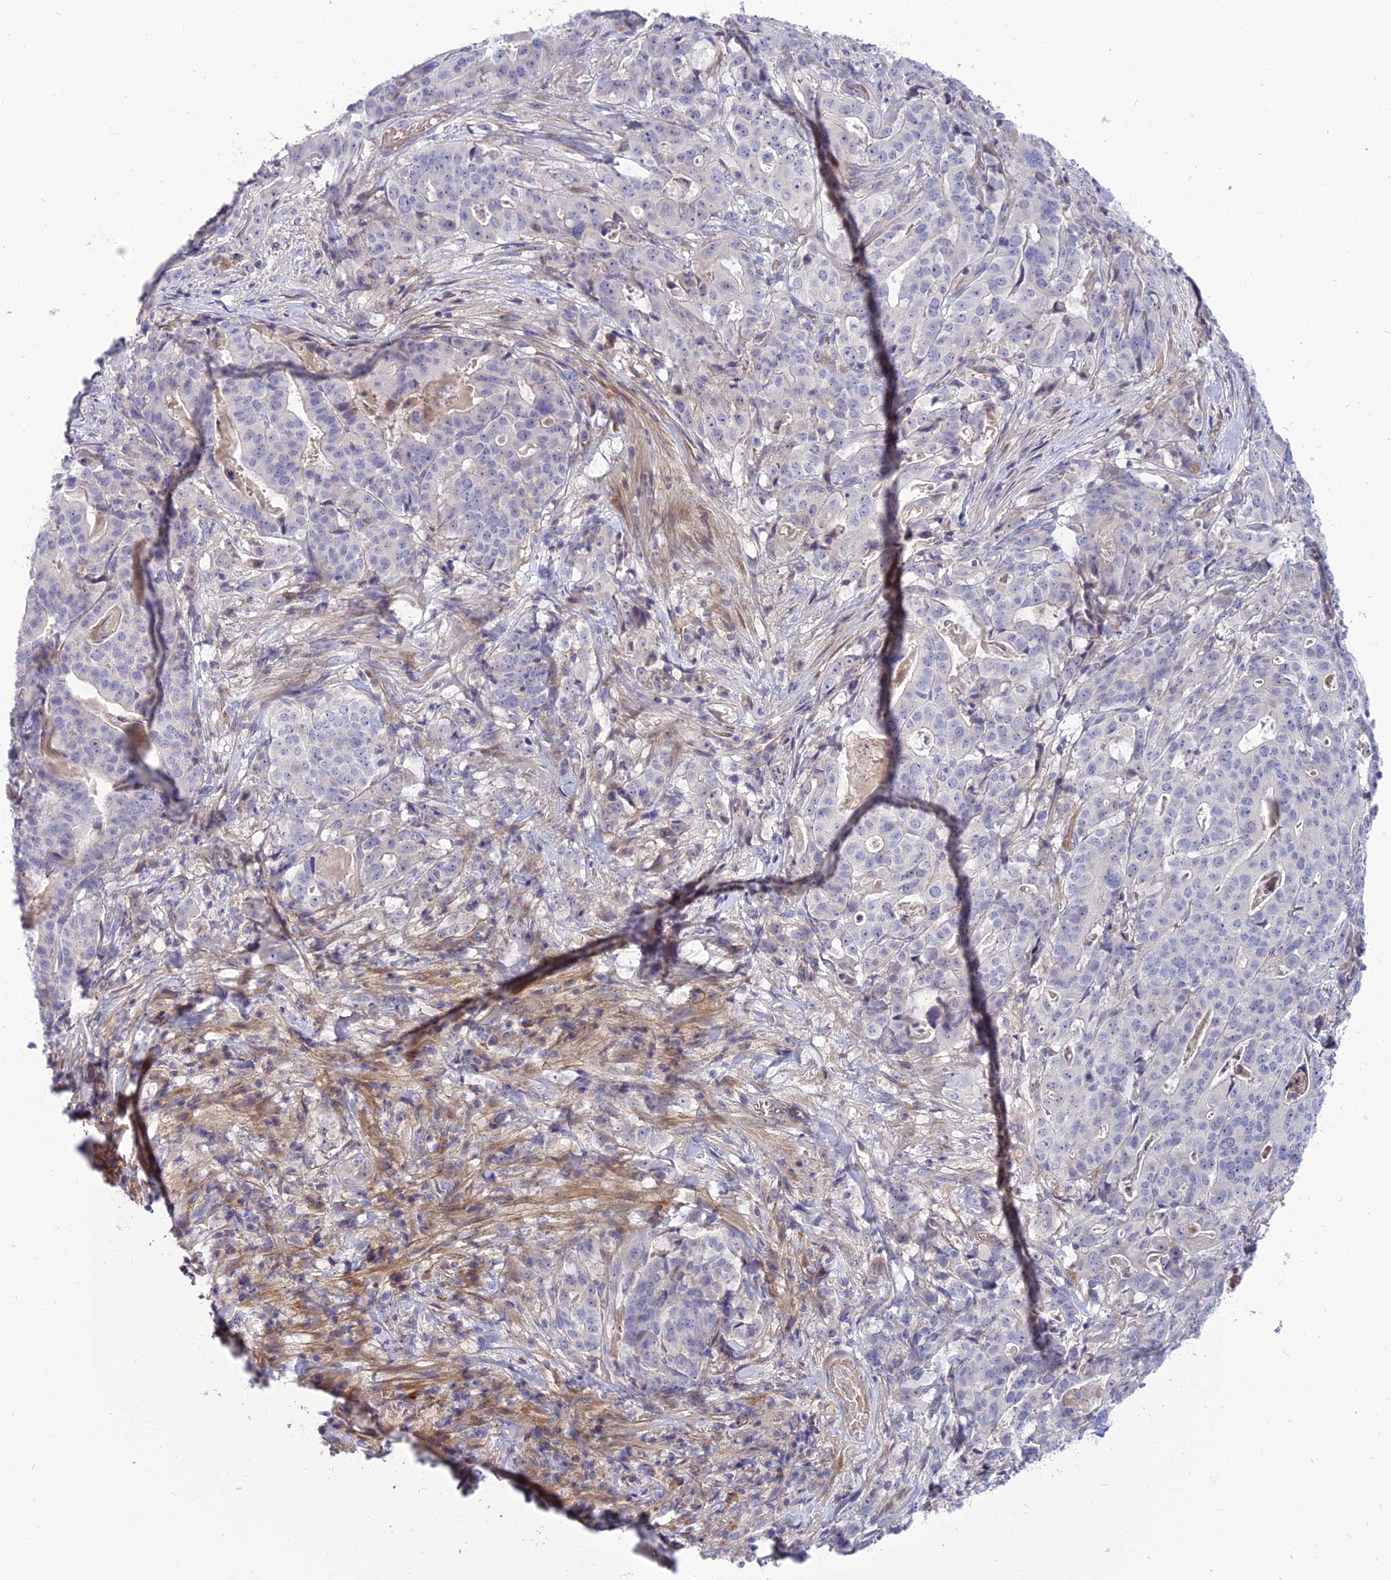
{"staining": {"intensity": "negative", "quantity": "none", "location": "none"}, "tissue": "stomach cancer", "cell_type": "Tumor cells", "image_type": "cancer", "snomed": [{"axis": "morphology", "description": "Adenocarcinoma, NOS"}, {"axis": "topography", "description": "Stomach"}], "caption": "An immunohistochemistry histopathology image of stomach adenocarcinoma is shown. There is no staining in tumor cells of stomach adenocarcinoma. The staining was performed using DAB to visualize the protein expression in brown, while the nuclei were stained in blue with hematoxylin (Magnification: 20x).", "gene": "MBD3L1", "patient": {"sex": "male", "age": 48}}